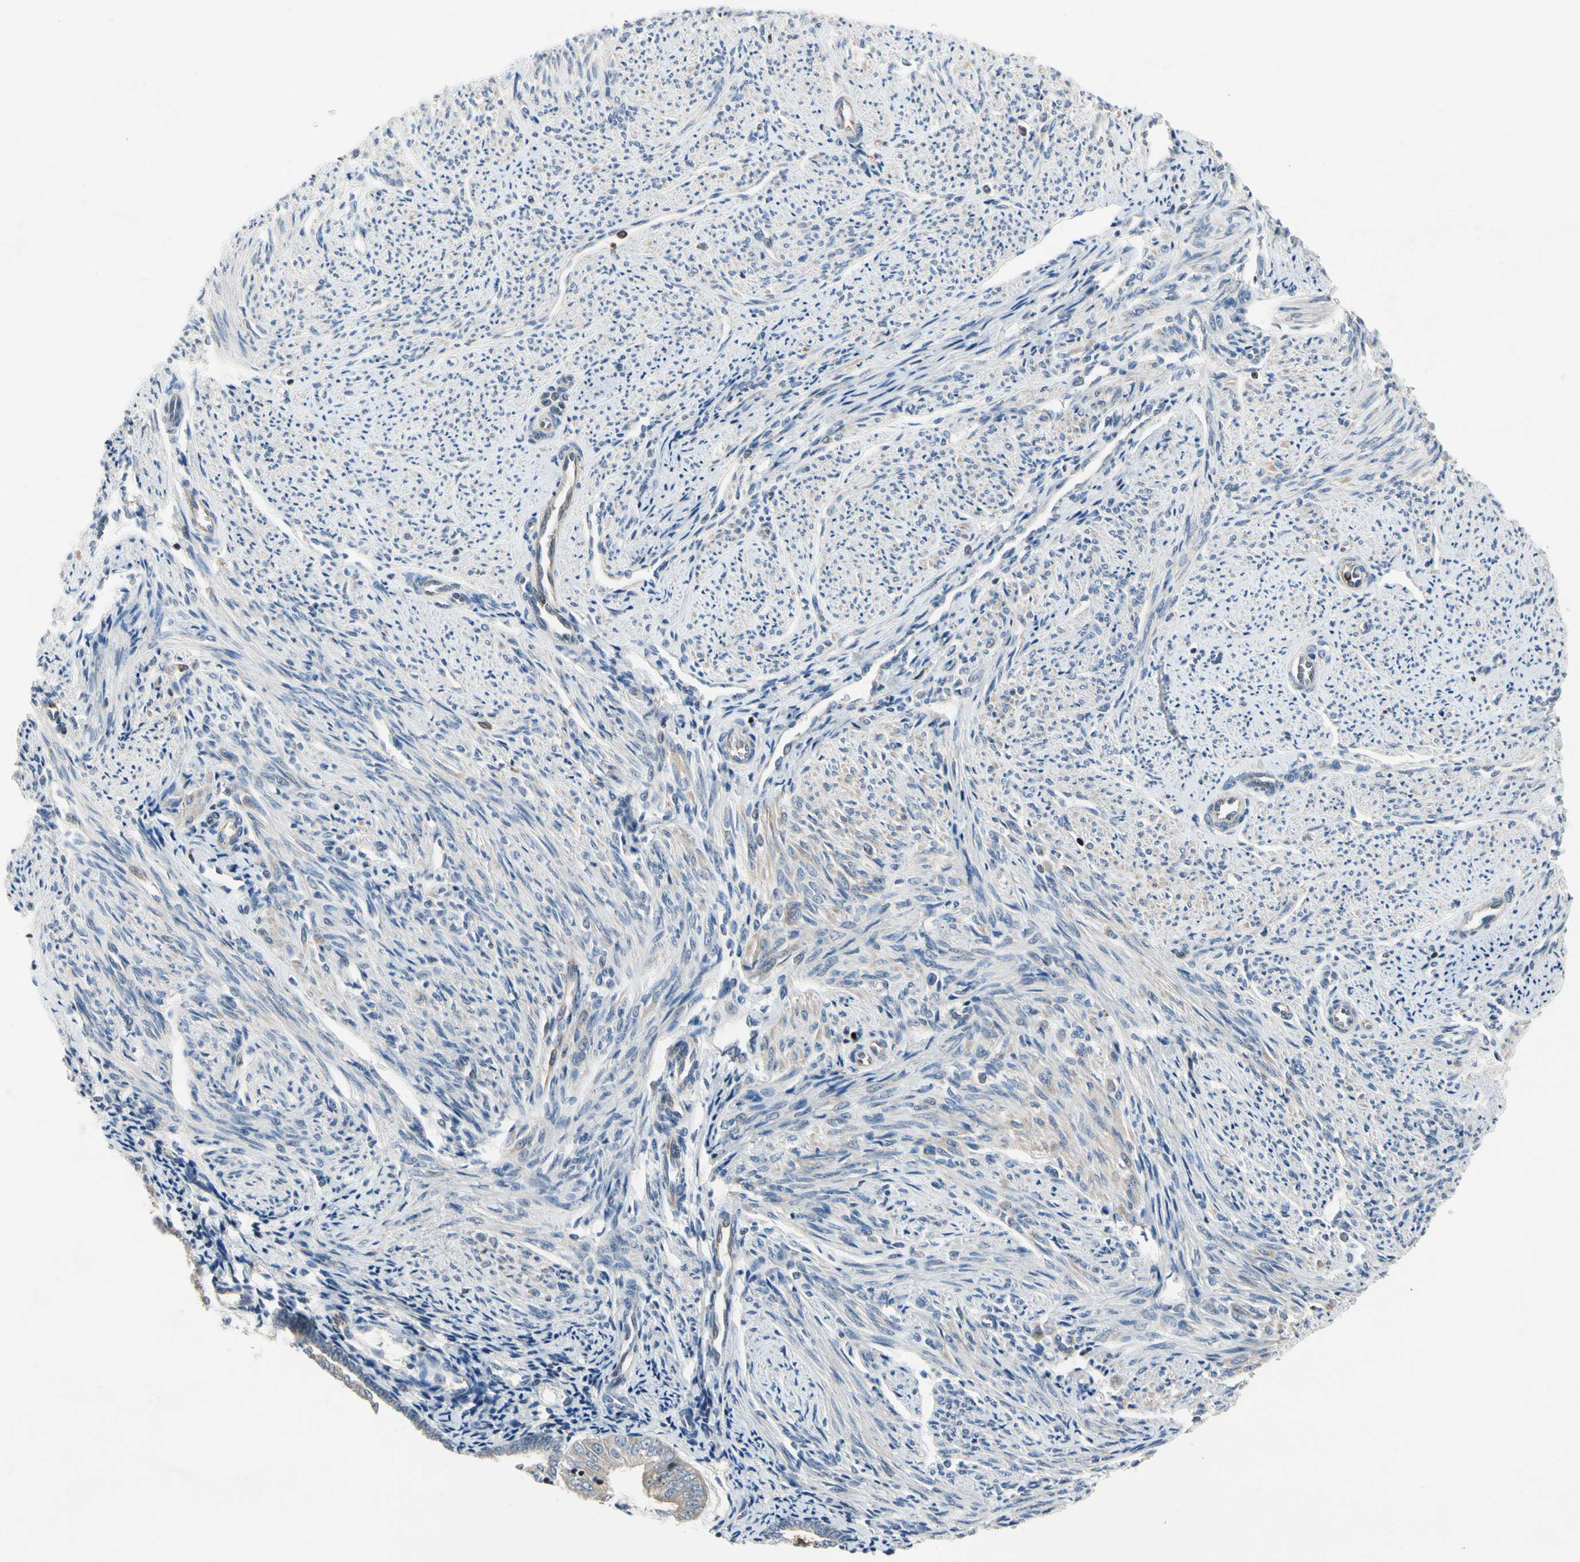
{"staining": {"intensity": "negative", "quantity": "none", "location": "none"}, "tissue": "smooth muscle", "cell_type": "Smooth muscle cells", "image_type": "normal", "snomed": [{"axis": "morphology", "description": "Normal tissue, NOS"}, {"axis": "topography", "description": "Smooth muscle"}], "caption": "Human smooth muscle stained for a protein using immunohistochemistry demonstrates no staining in smooth muscle cells.", "gene": "TBX21", "patient": {"sex": "female", "age": 65}}